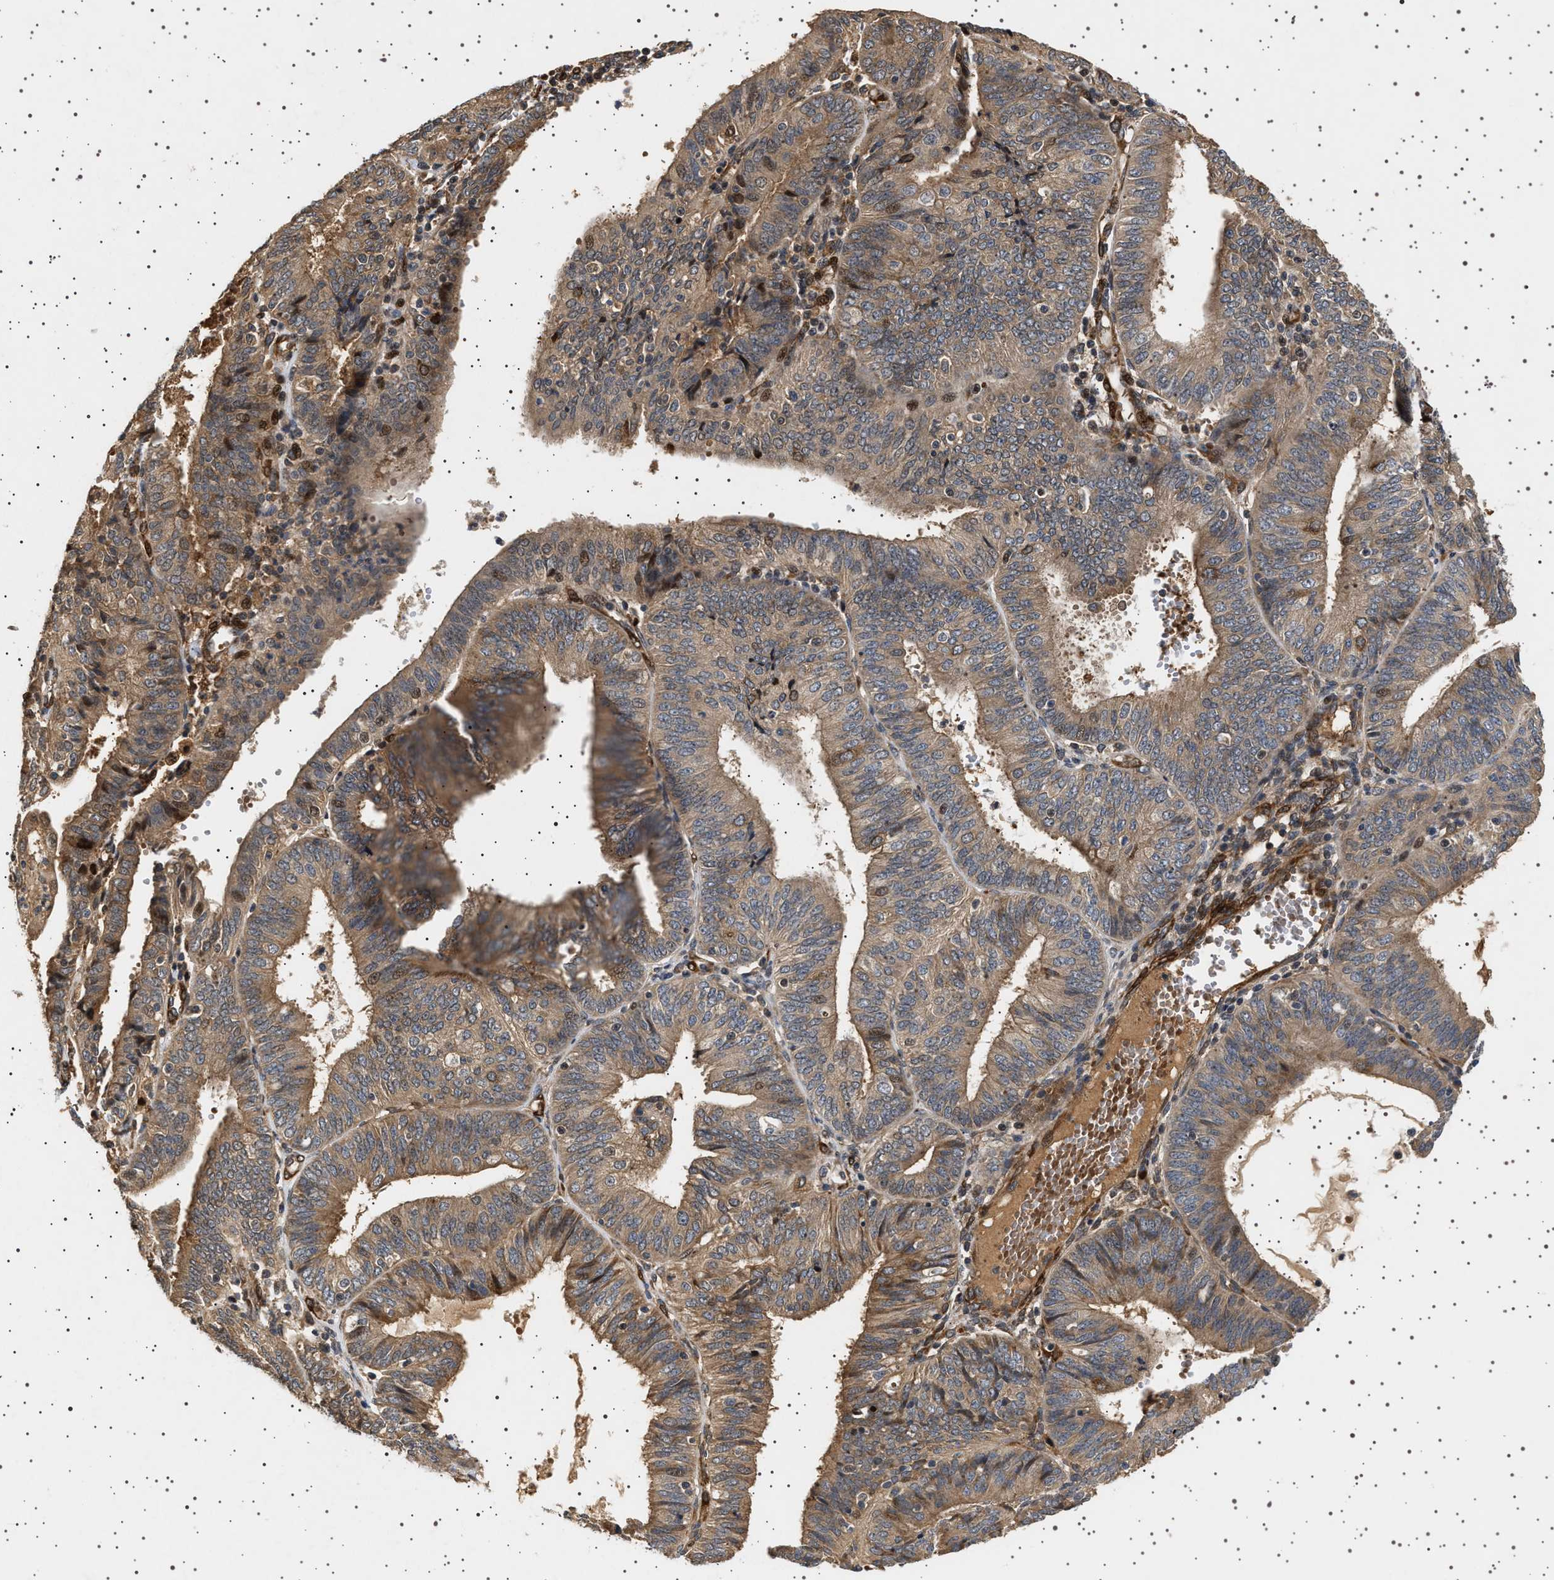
{"staining": {"intensity": "moderate", "quantity": ">75%", "location": "cytoplasmic/membranous"}, "tissue": "endometrial cancer", "cell_type": "Tumor cells", "image_type": "cancer", "snomed": [{"axis": "morphology", "description": "Adenocarcinoma, NOS"}, {"axis": "topography", "description": "Endometrium"}], "caption": "Endometrial adenocarcinoma tissue exhibits moderate cytoplasmic/membranous positivity in approximately >75% of tumor cells, visualized by immunohistochemistry.", "gene": "GUCY1B1", "patient": {"sex": "female", "age": 58}}